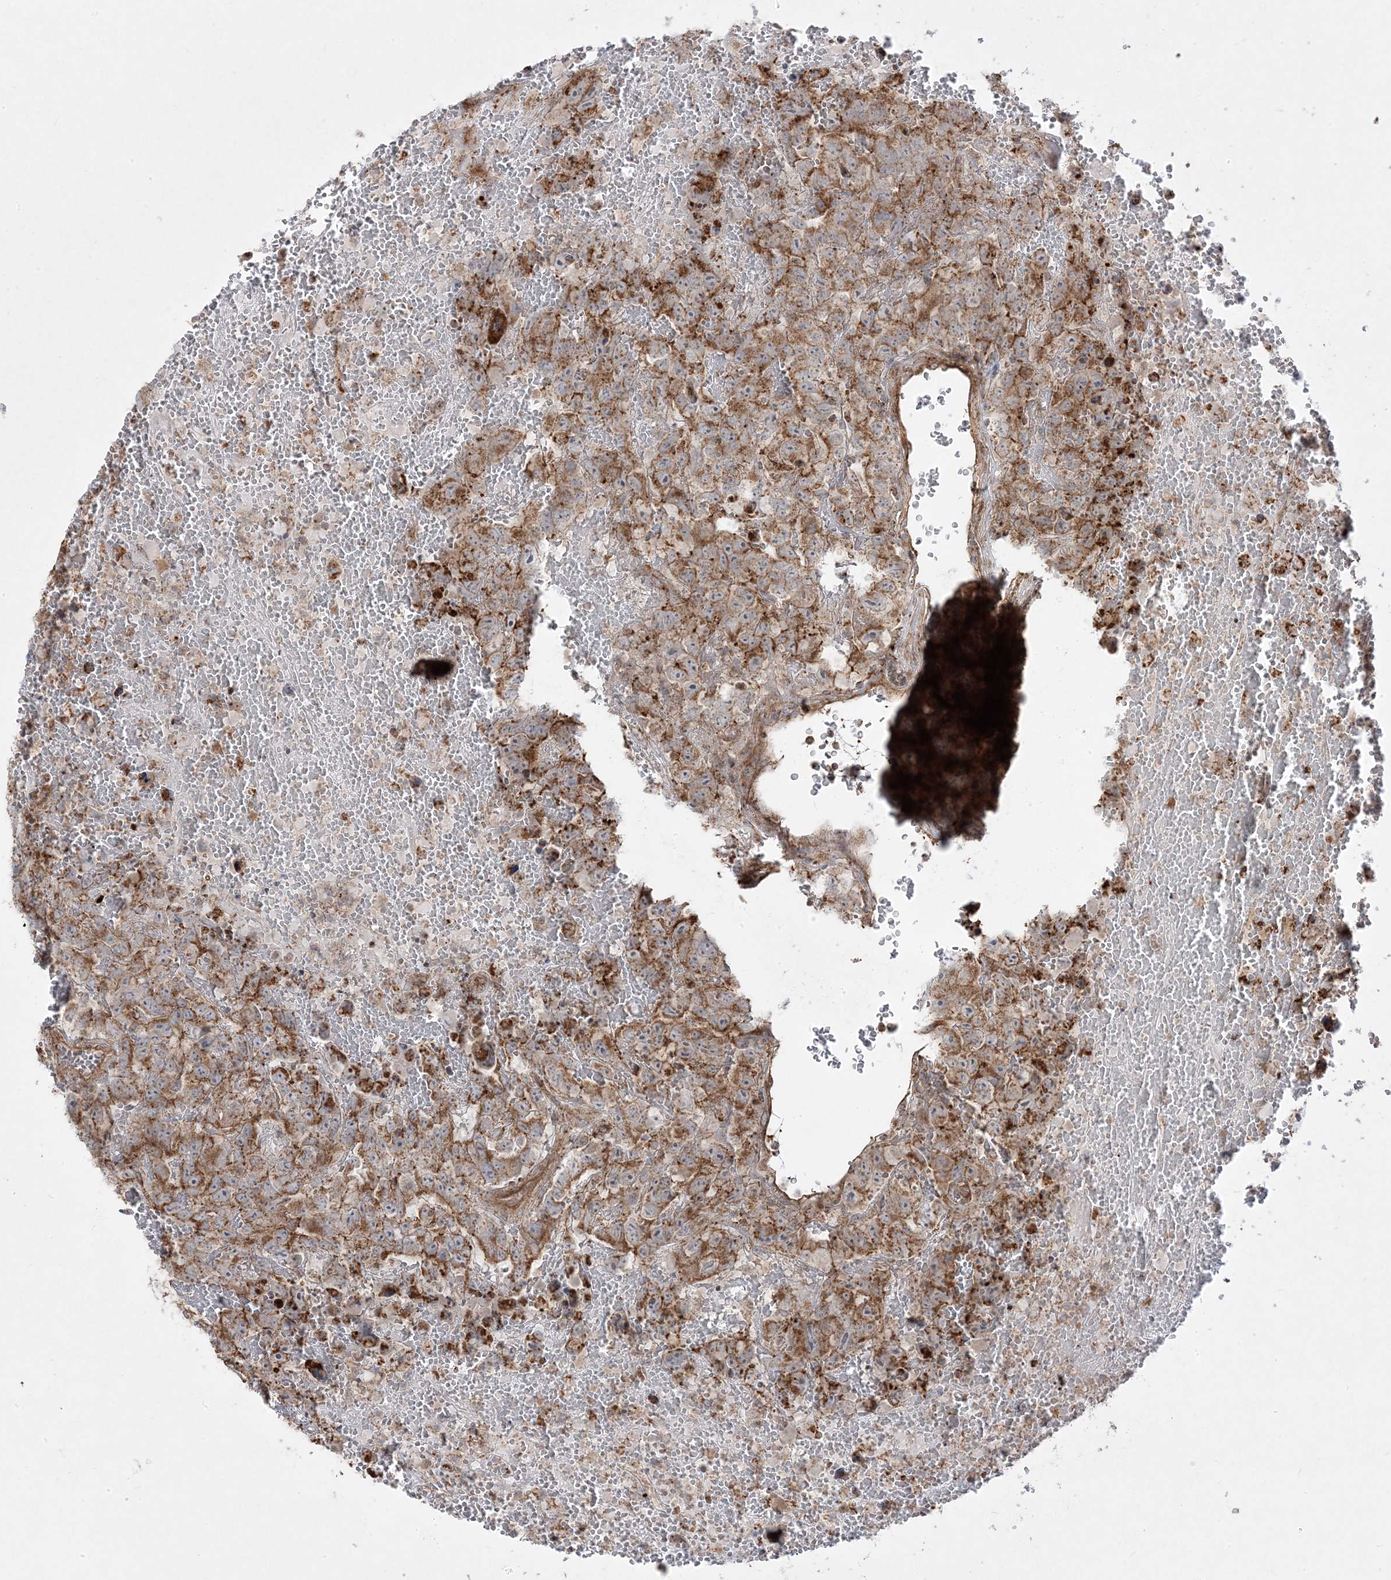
{"staining": {"intensity": "moderate", "quantity": ">75%", "location": "cytoplasmic/membranous"}, "tissue": "testis cancer", "cell_type": "Tumor cells", "image_type": "cancer", "snomed": [{"axis": "morphology", "description": "Carcinoma, Embryonal, NOS"}, {"axis": "topography", "description": "Testis"}], "caption": "This is a histology image of immunohistochemistry (IHC) staining of embryonal carcinoma (testis), which shows moderate expression in the cytoplasmic/membranous of tumor cells.", "gene": "CLUAP1", "patient": {"sex": "male", "age": 45}}